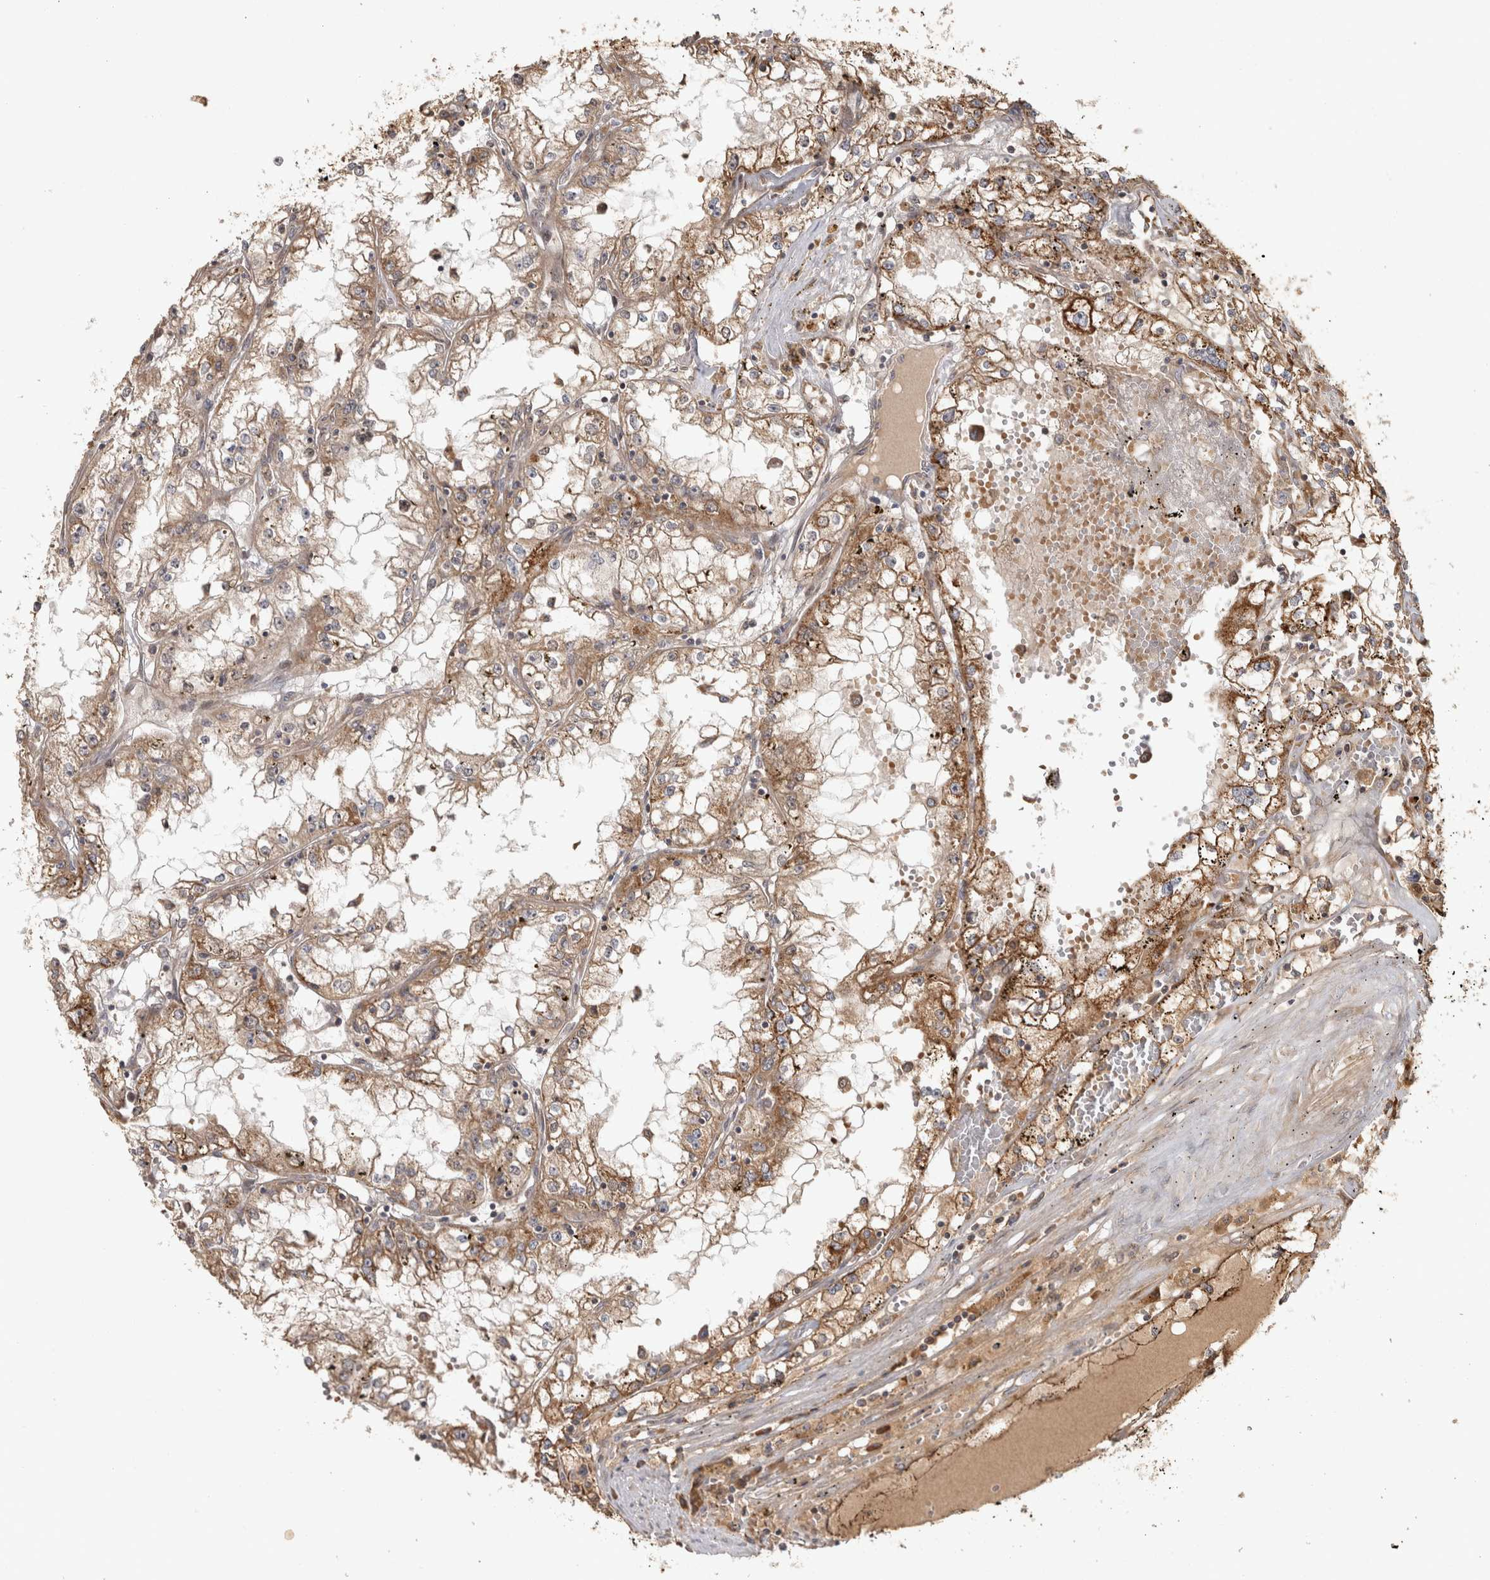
{"staining": {"intensity": "moderate", "quantity": ">75%", "location": "cytoplasmic/membranous"}, "tissue": "renal cancer", "cell_type": "Tumor cells", "image_type": "cancer", "snomed": [{"axis": "morphology", "description": "Adenocarcinoma, NOS"}, {"axis": "topography", "description": "Kidney"}], "caption": "Renal cancer (adenocarcinoma) stained with DAB immunohistochemistry shows medium levels of moderate cytoplasmic/membranous positivity in about >75% of tumor cells.", "gene": "CAMSAP2", "patient": {"sex": "male", "age": 56}}